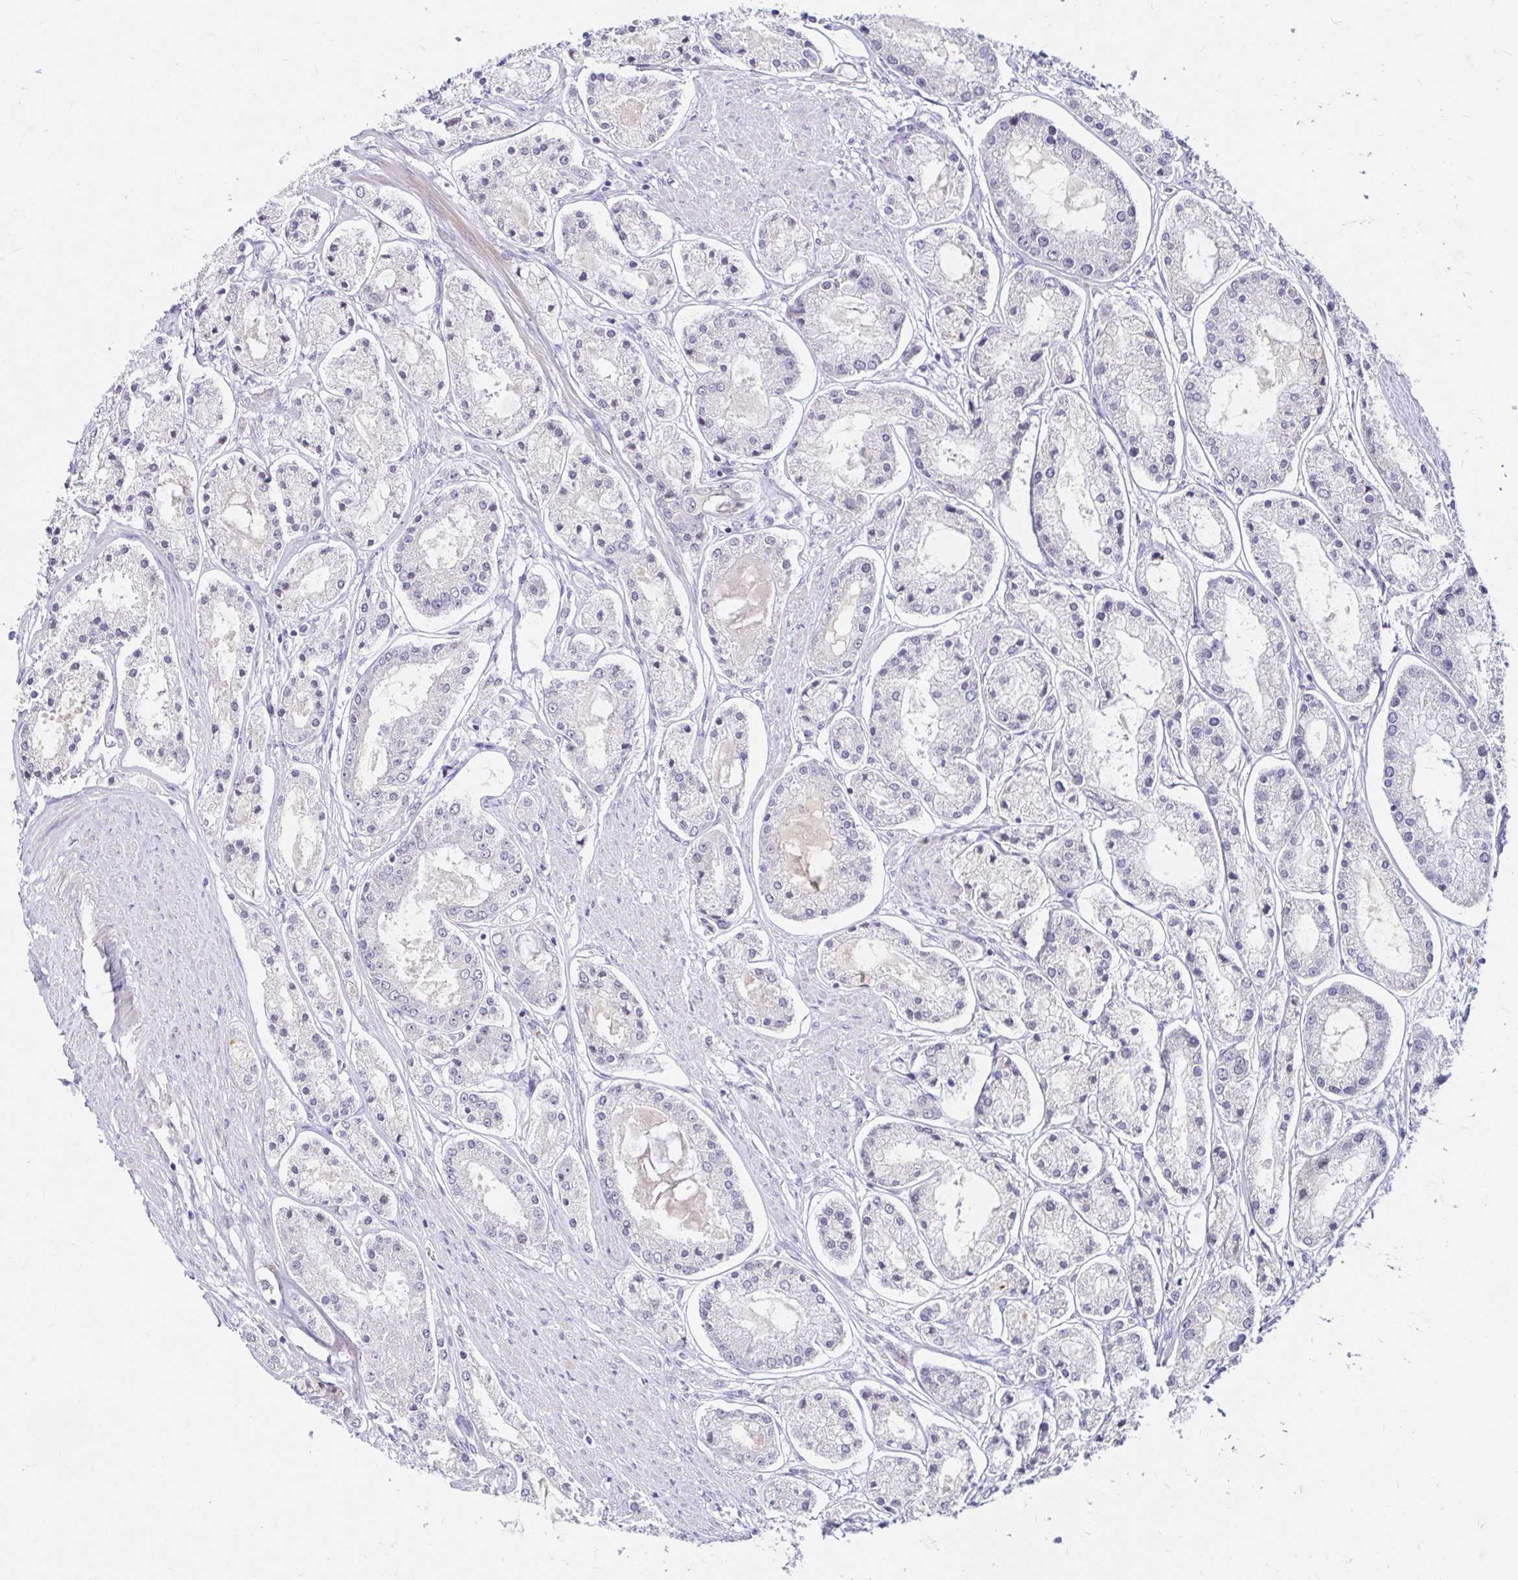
{"staining": {"intensity": "negative", "quantity": "none", "location": "none"}, "tissue": "prostate cancer", "cell_type": "Tumor cells", "image_type": "cancer", "snomed": [{"axis": "morphology", "description": "Adenocarcinoma, High grade"}, {"axis": "topography", "description": "Prostate"}], "caption": "High-grade adenocarcinoma (prostate) was stained to show a protein in brown. There is no significant positivity in tumor cells.", "gene": "GUCY1A1", "patient": {"sex": "male", "age": 66}}